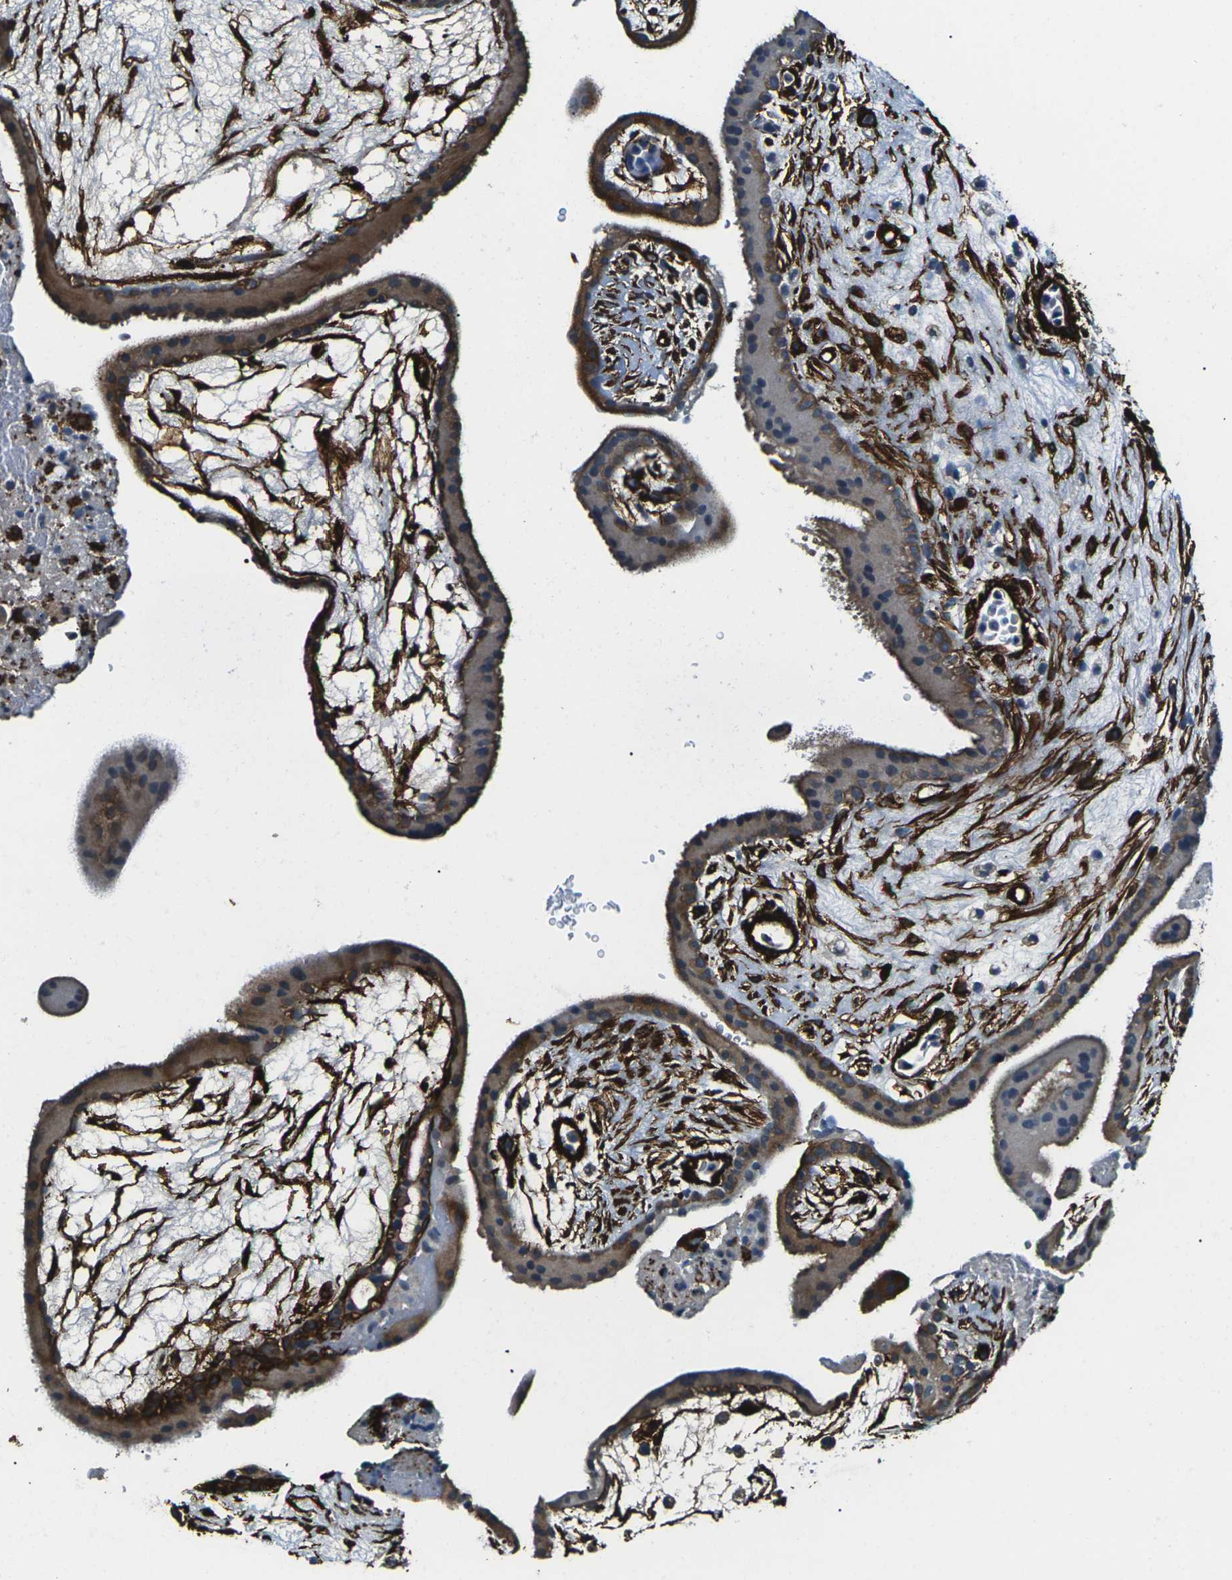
{"staining": {"intensity": "moderate", "quantity": "25%-75%", "location": "cytoplasmic/membranous"}, "tissue": "placenta", "cell_type": "Trophoblastic cells", "image_type": "normal", "snomed": [{"axis": "morphology", "description": "Normal tissue, NOS"}, {"axis": "topography", "description": "Placenta"}], "caption": "Trophoblastic cells show medium levels of moderate cytoplasmic/membranous positivity in approximately 25%-75% of cells in benign placenta. Nuclei are stained in blue.", "gene": "GRAMD1C", "patient": {"sex": "female", "age": 19}}